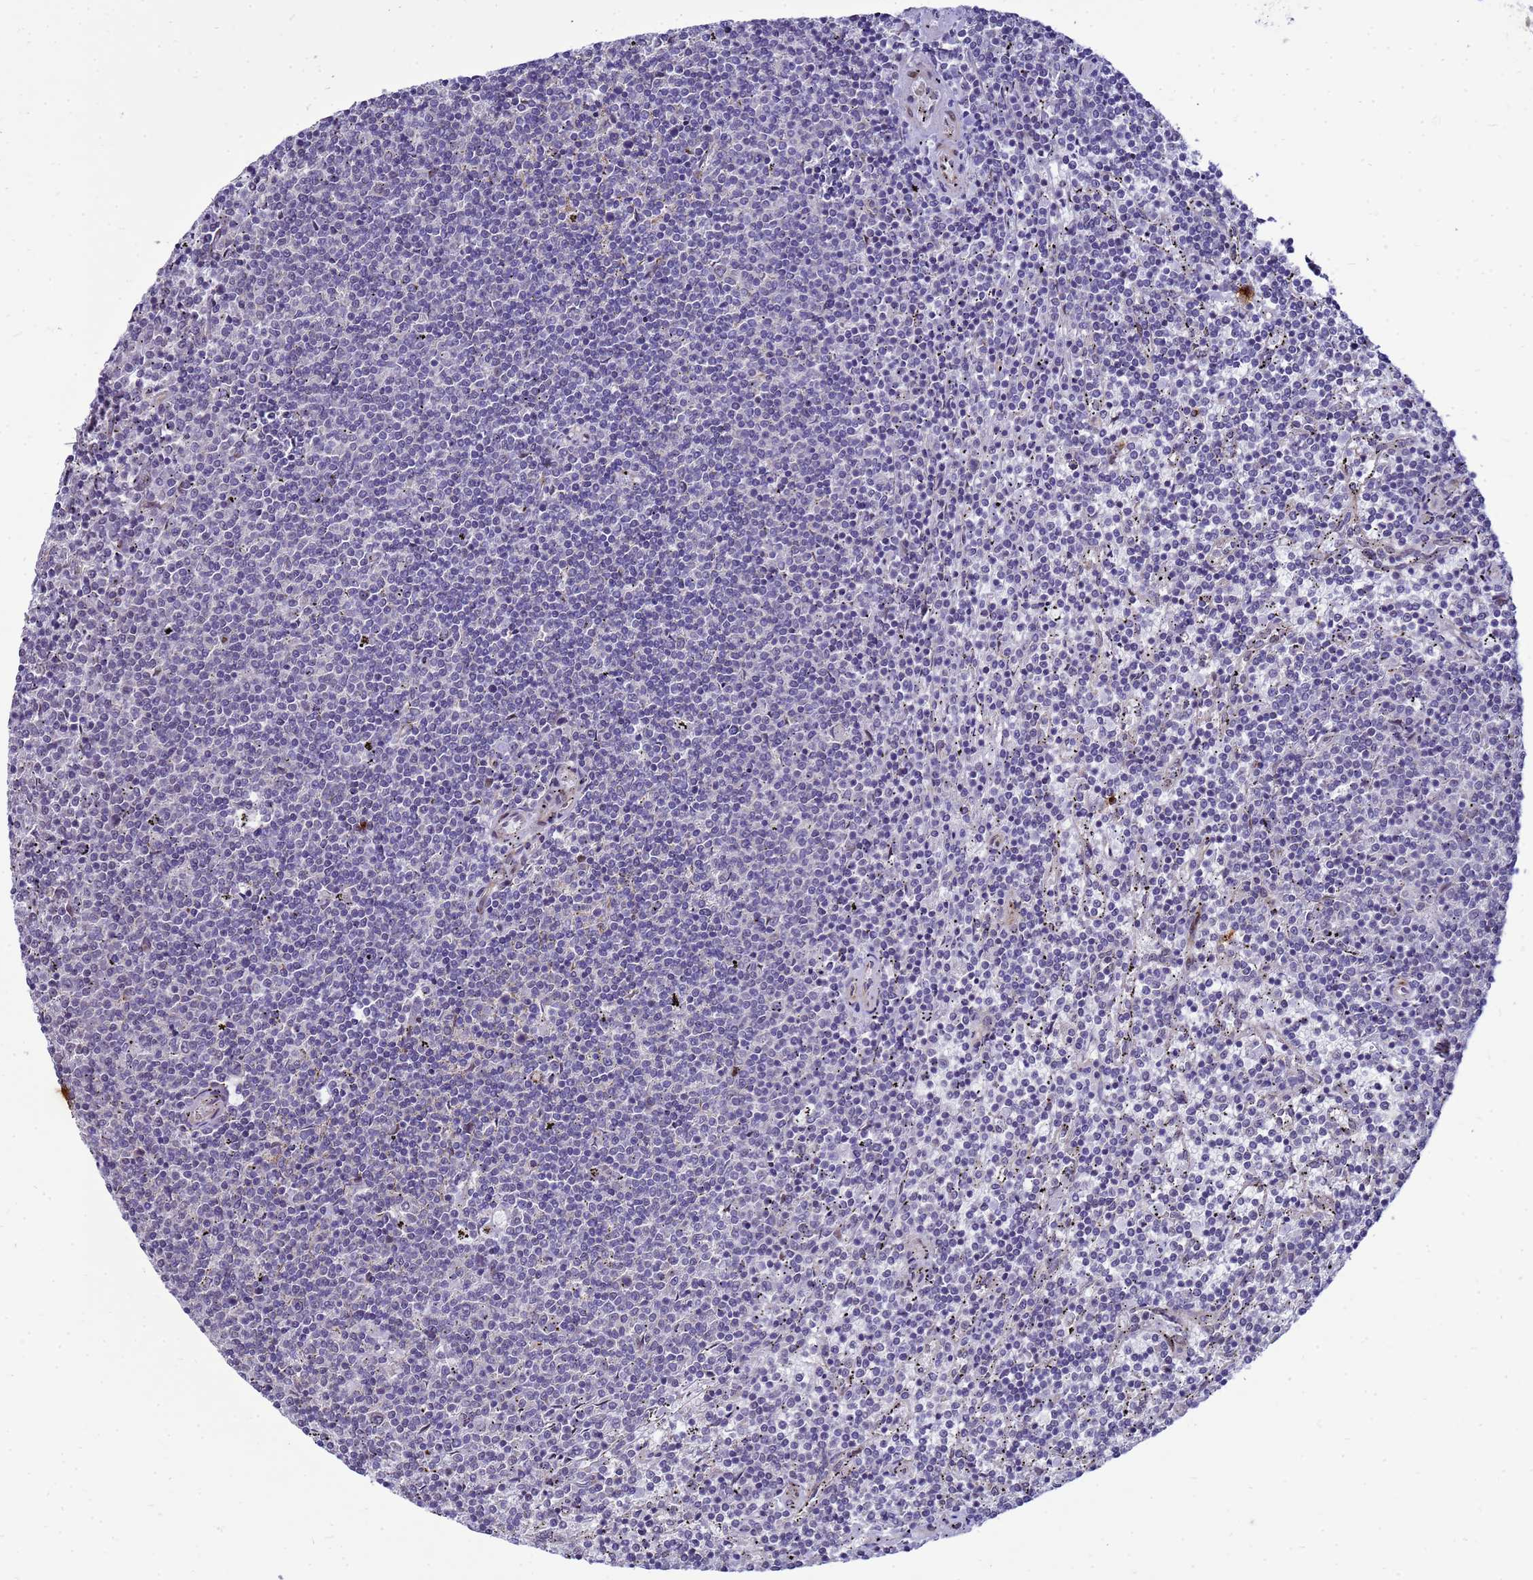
{"staining": {"intensity": "negative", "quantity": "none", "location": "none"}, "tissue": "lymphoma", "cell_type": "Tumor cells", "image_type": "cancer", "snomed": [{"axis": "morphology", "description": "Malignant lymphoma, non-Hodgkin's type, Low grade"}, {"axis": "topography", "description": "Spleen"}], "caption": "A micrograph of malignant lymphoma, non-Hodgkin's type (low-grade) stained for a protein demonstrates no brown staining in tumor cells.", "gene": "RSPO1", "patient": {"sex": "female", "age": 50}}